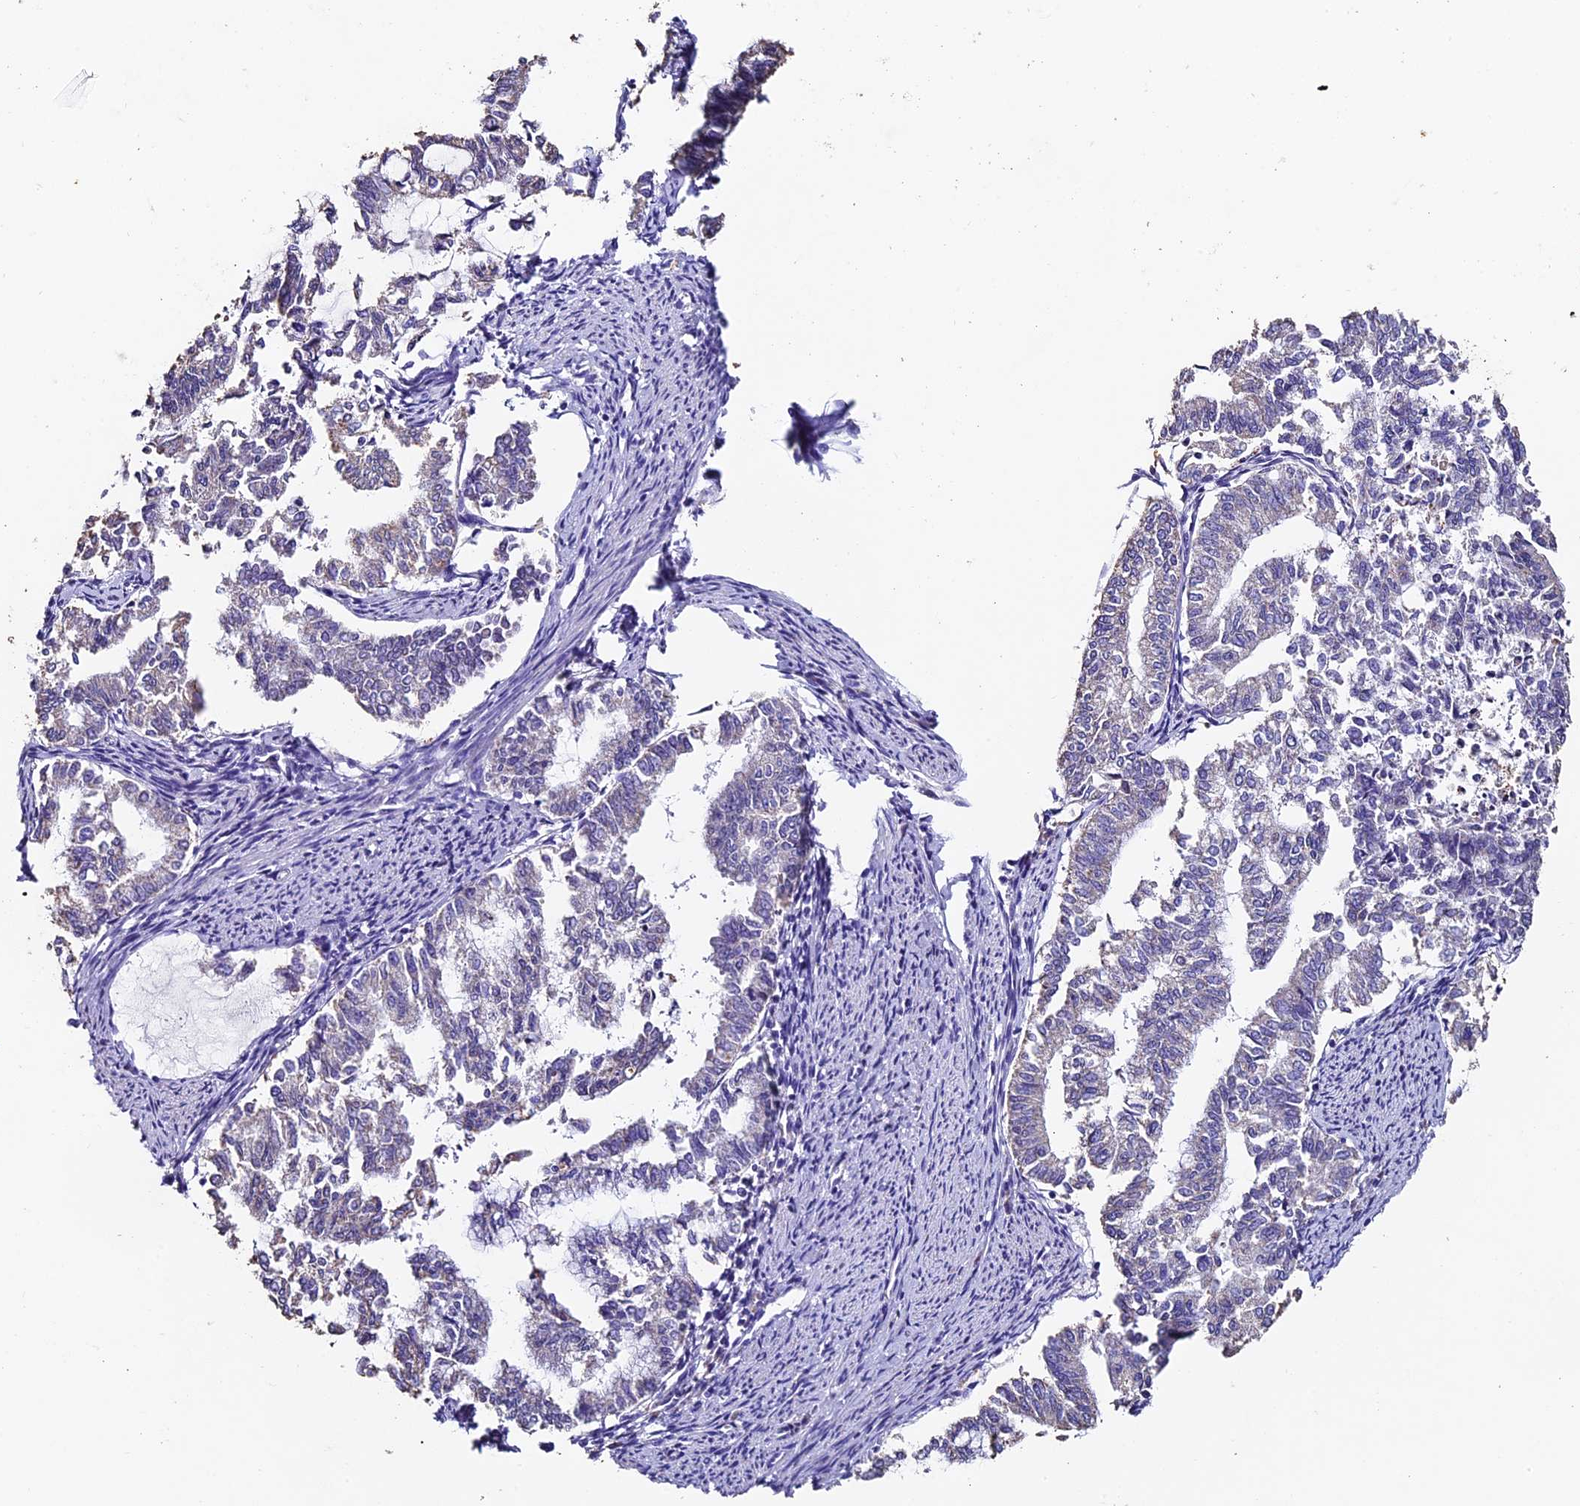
{"staining": {"intensity": "negative", "quantity": "none", "location": "none"}, "tissue": "endometrial cancer", "cell_type": "Tumor cells", "image_type": "cancer", "snomed": [{"axis": "morphology", "description": "Adenocarcinoma, NOS"}, {"axis": "topography", "description": "Endometrium"}], "caption": "A high-resolution image shows immunohistochemistry (IHC) staining of endometrial cancer (adenocarcinoma), which exhibits no significant staining in tumor cells.", "gene": "FBXW9", "patient": {"sex": "female", "age": 79}}